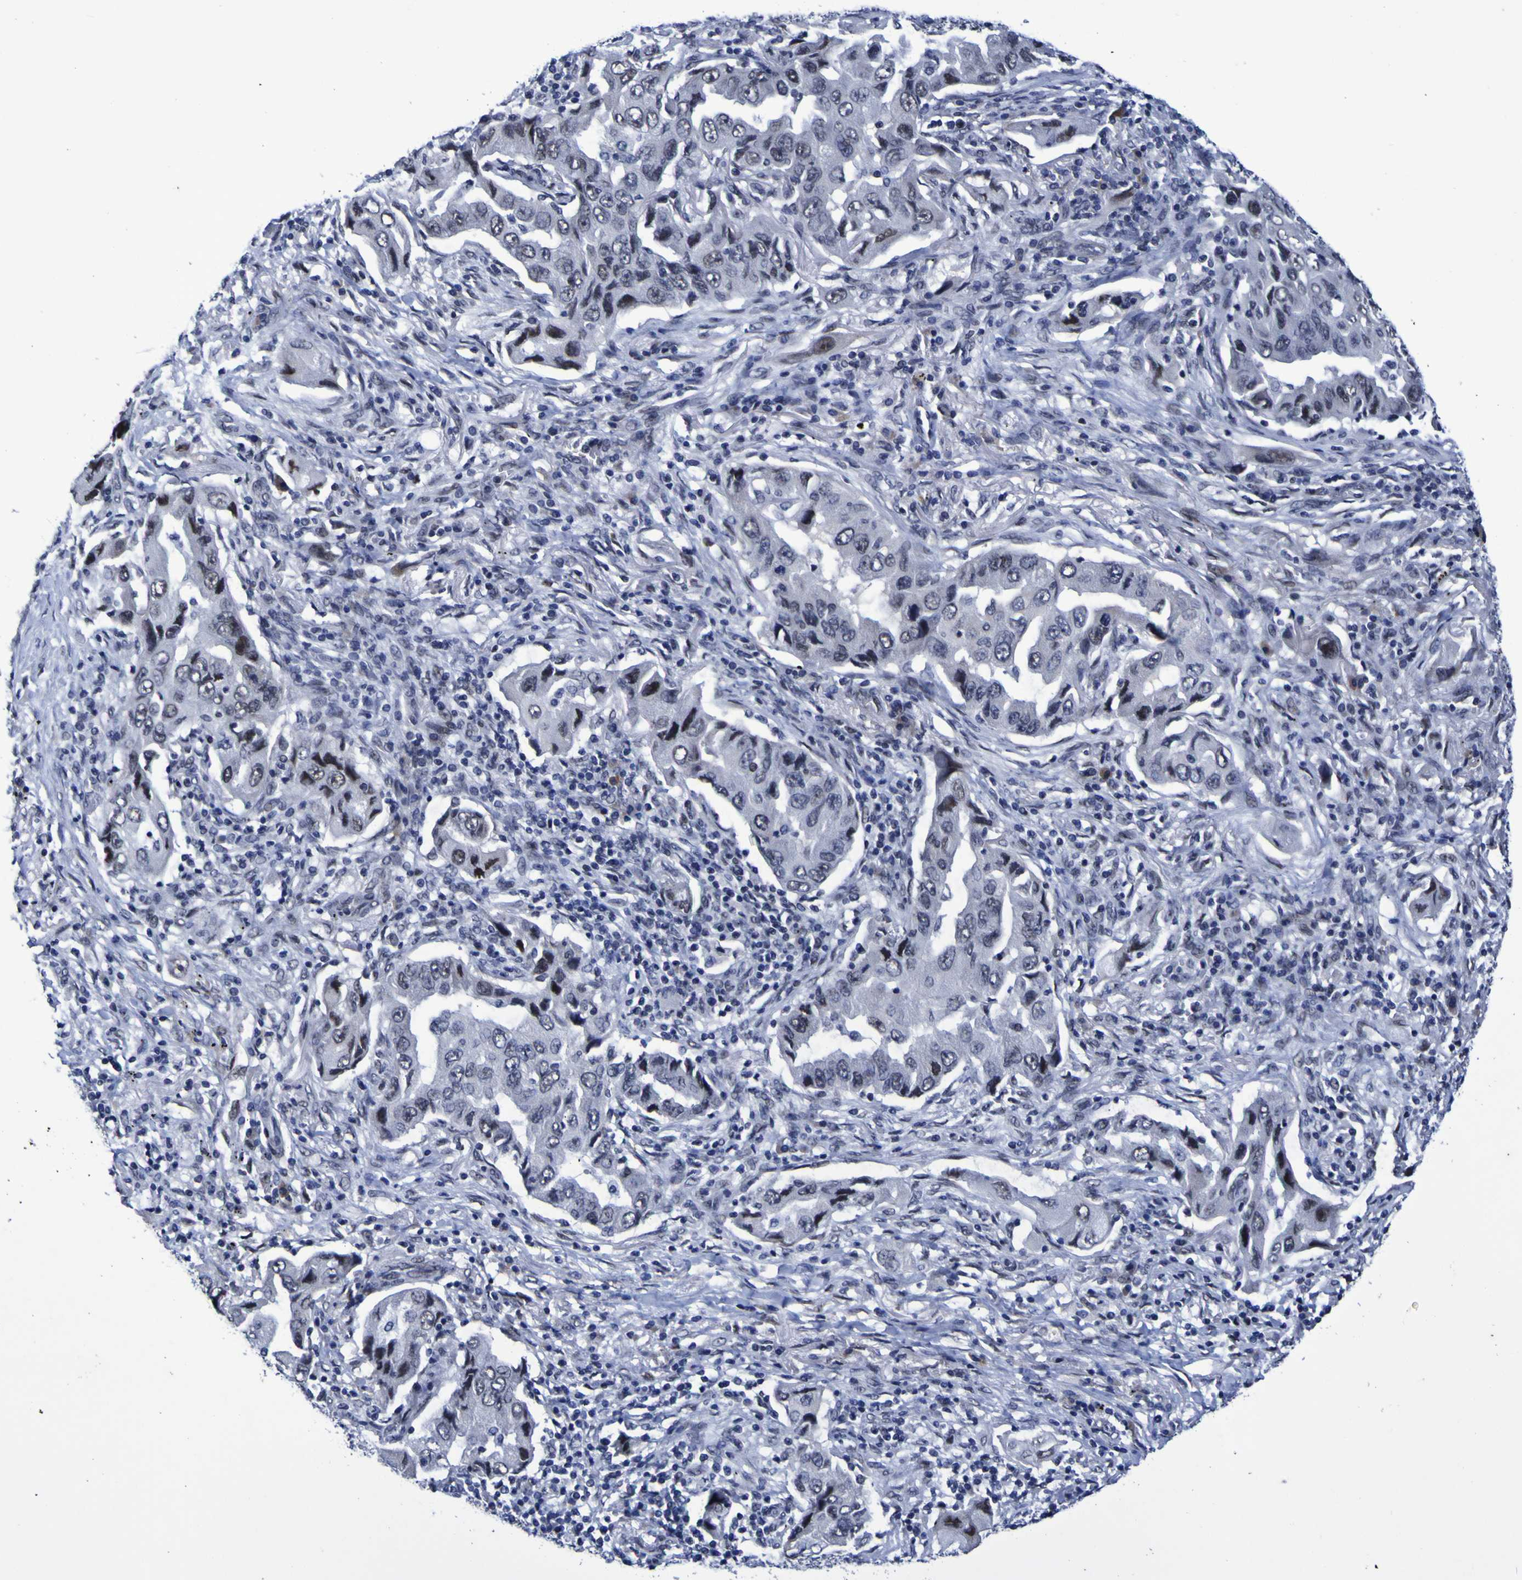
{"staining": {"intensity": "strong", "quantity": "<25%", "location": "nuclear"}, "tissue": "lung cancer", "cell_type": "Tumor cells", "image_type": "cancer", "snomed": [{"axis": "morphology", "description": "Adenocarcinoma, NOS"}, {"axis": "topography", "description": "Lung"}], "caption": "An image of lung cancer (adenocarcinoma) stained for a protein demonstrates strong nuclear brown staining in tumor cells.", "gene": "MBD3", "patient": {"sex": "female", "age": 65}}